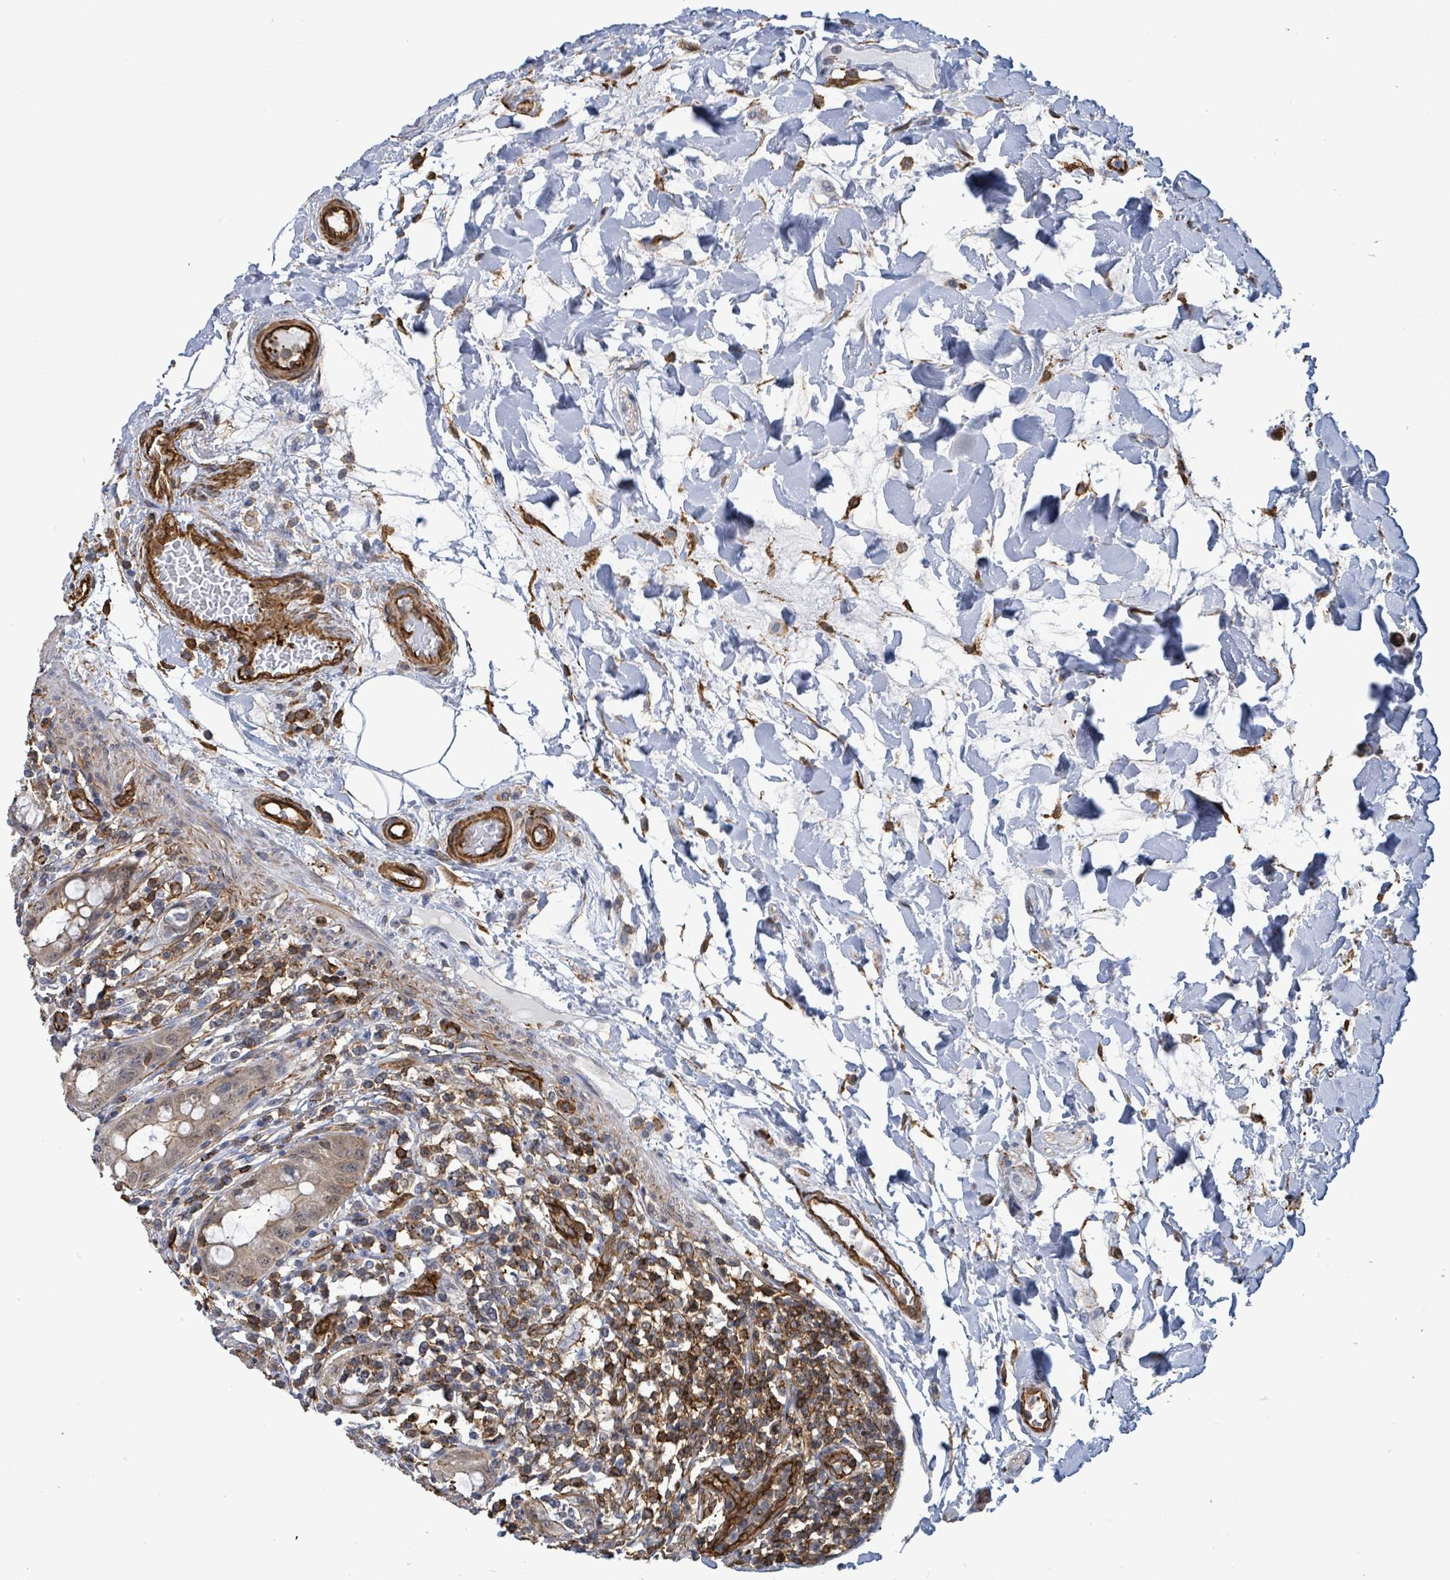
{"staining": {"intensity": "moderate", "quantity": ">75%", "location": "cytoplasmic/membranous"}, "tissue": "rectum", "cell_type": "Glandular cells", "image_type": "normal", "snomed": [{"axis": "morphology", "description": "Normal tissue, NOS"}, {"axis": "topography", "description": "Rectum"}], "caption": "Immunohistochemical staining of benign rectum displays medium levels of moderate cytoplasmic/membranous staining in approximately >75% of glandular cells. (IHC, brightfield microscopy, high magnification).", "gene": "PRKRIP1", "patient": {"sex": "female", "age": 57}}